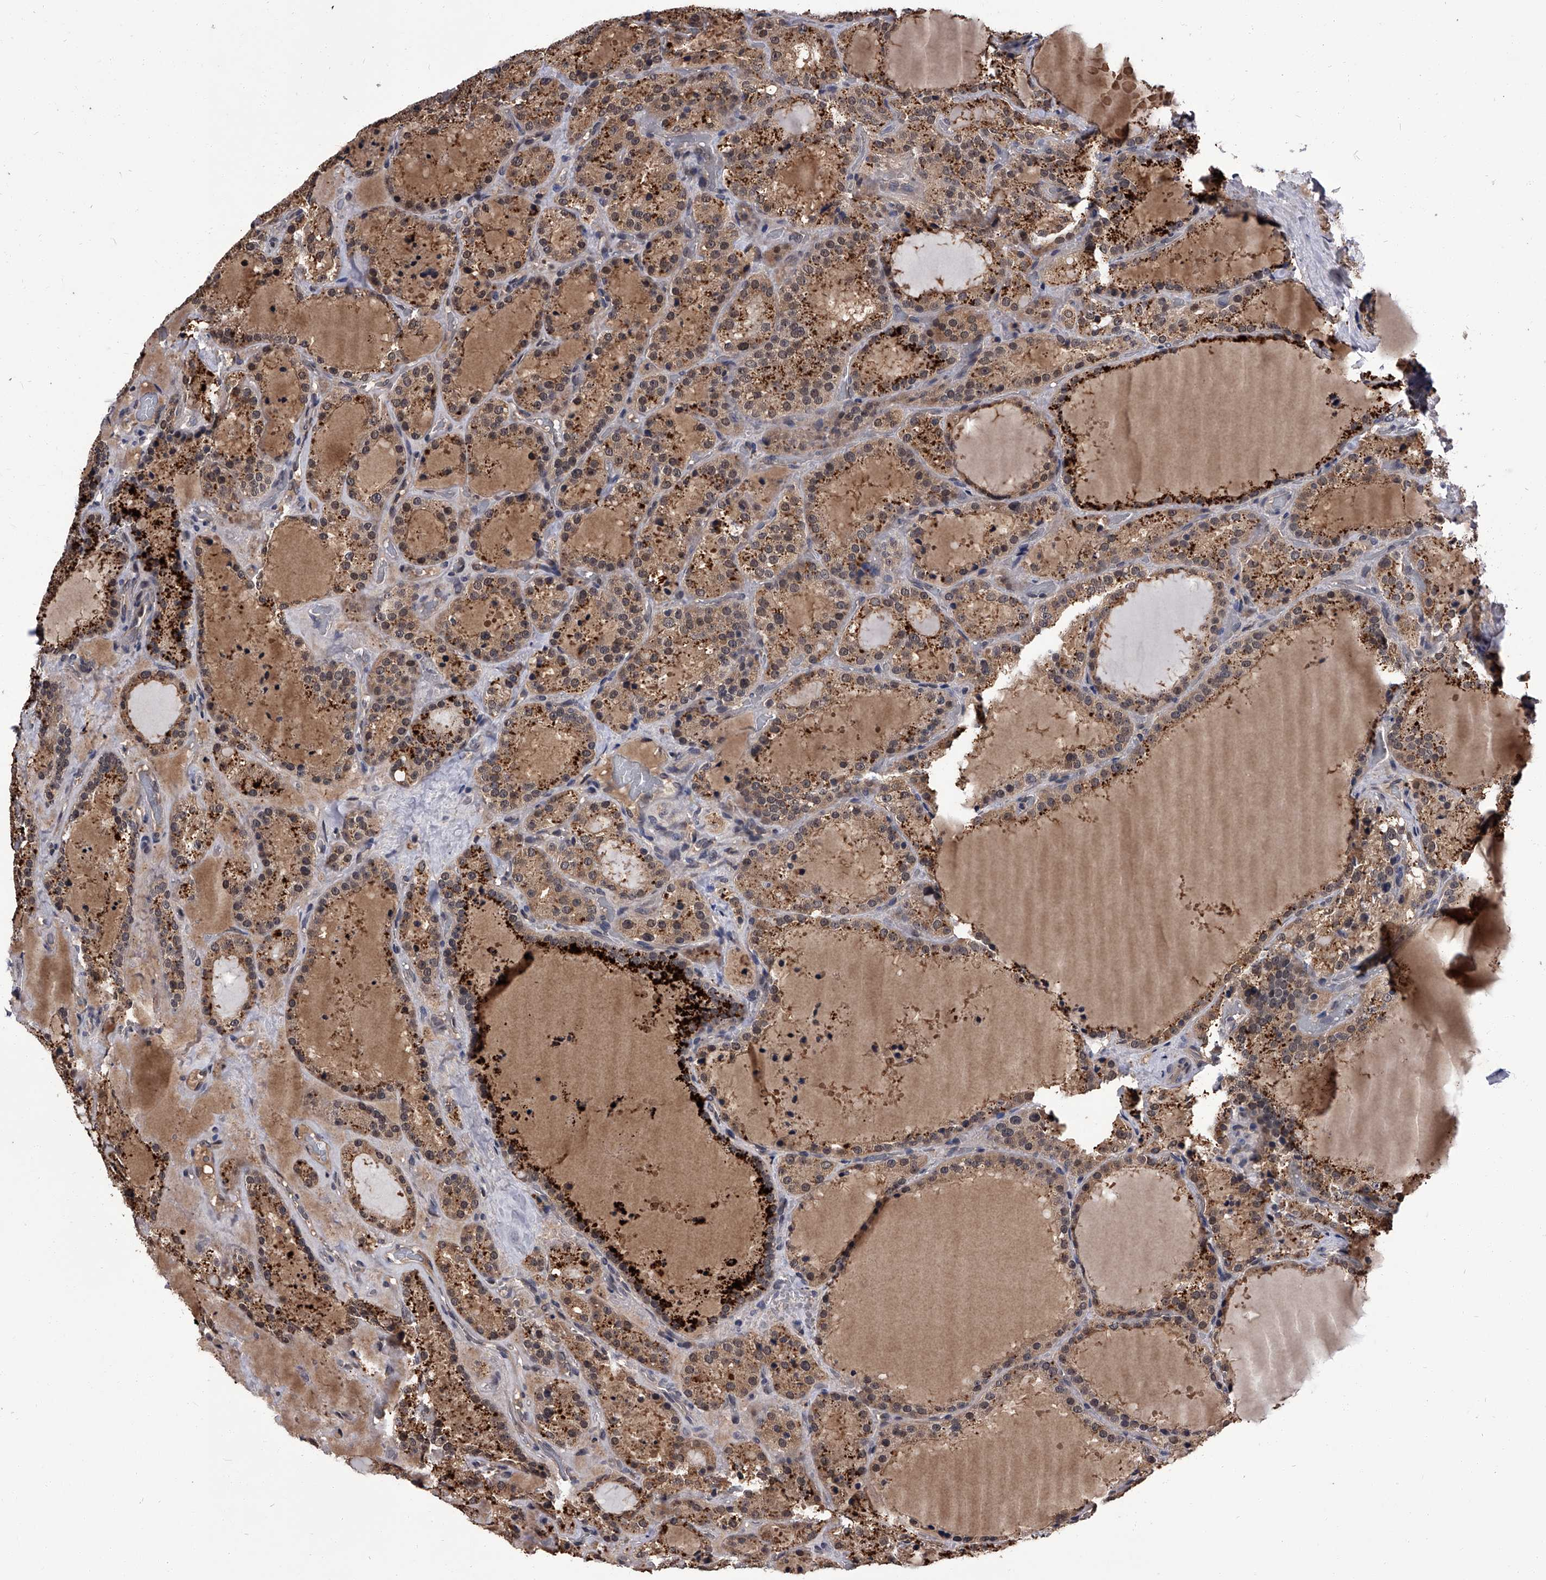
{"staining": {"intensity": "moderate", "quantity": ">75%", "location": "cytoplasmic/membranous,nuclear"}, "tissue": "thyroid cancer", "cell_type": "Tumor cells", "image_type": "cancer", "snomed": [{"axis": "morphology", "description": "Papillary adenocarcinoma, NOS"}, {"axis": "topography", "description": "Thyroid gland"}], "caption": "Immunohistochemistry (DAB (3,3'-diaminobenzidine)) staining of thyroid cancer displays moderate cytoplasmic/membranous and nuclear protein positivity in about >75% of tumor cells. (brown staining indicates protein expression, while blue staining denotes nuclei).", "gene": "SLC18B1", "patient": {"sex": "male", "age": 77}}